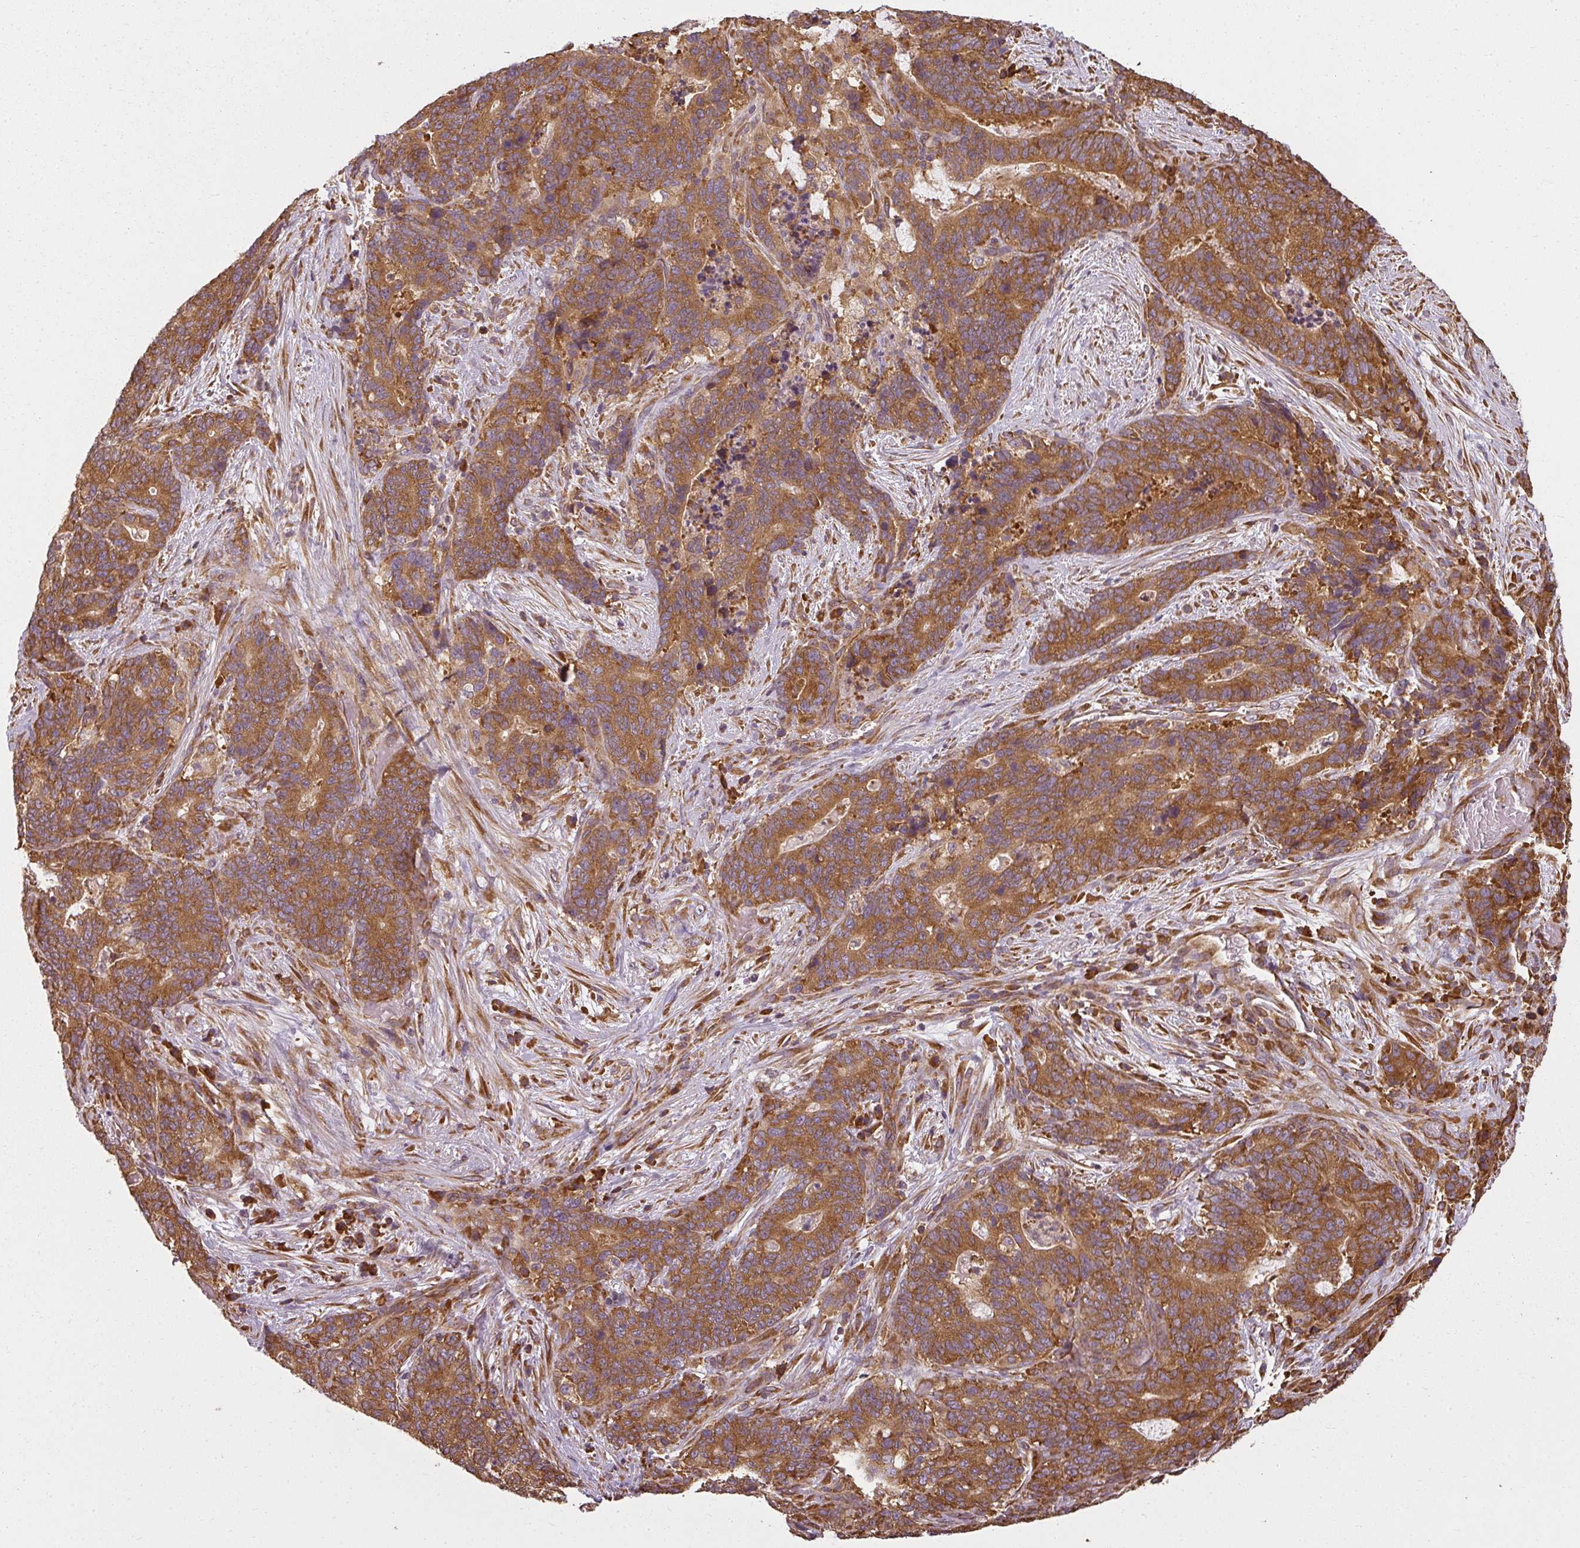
{"staining": {"intensity": "strong", "quantity": ">75%", "location": "cytoplasmic/membranous"}, "tissue": "stomach cancer", "cell_type": "Tumor cells", "image_type": "cancer", "snomed": [{"axis": "morphology", "description": "Normal tissue, NOS"}, {"axis": "morphology", "description": "Adenocarcinoma, NOS"}, {"axis": "topography", "description": "Stomach"}], "caption": "Protein expression analysis of human stomach cancer (adenocarcinoma) reveals strong cytoplasmic/membranous staining in approximately >75% of tumor cells.", "gene": "RPL24", "patient": {"sex": "female", "age": 64}}